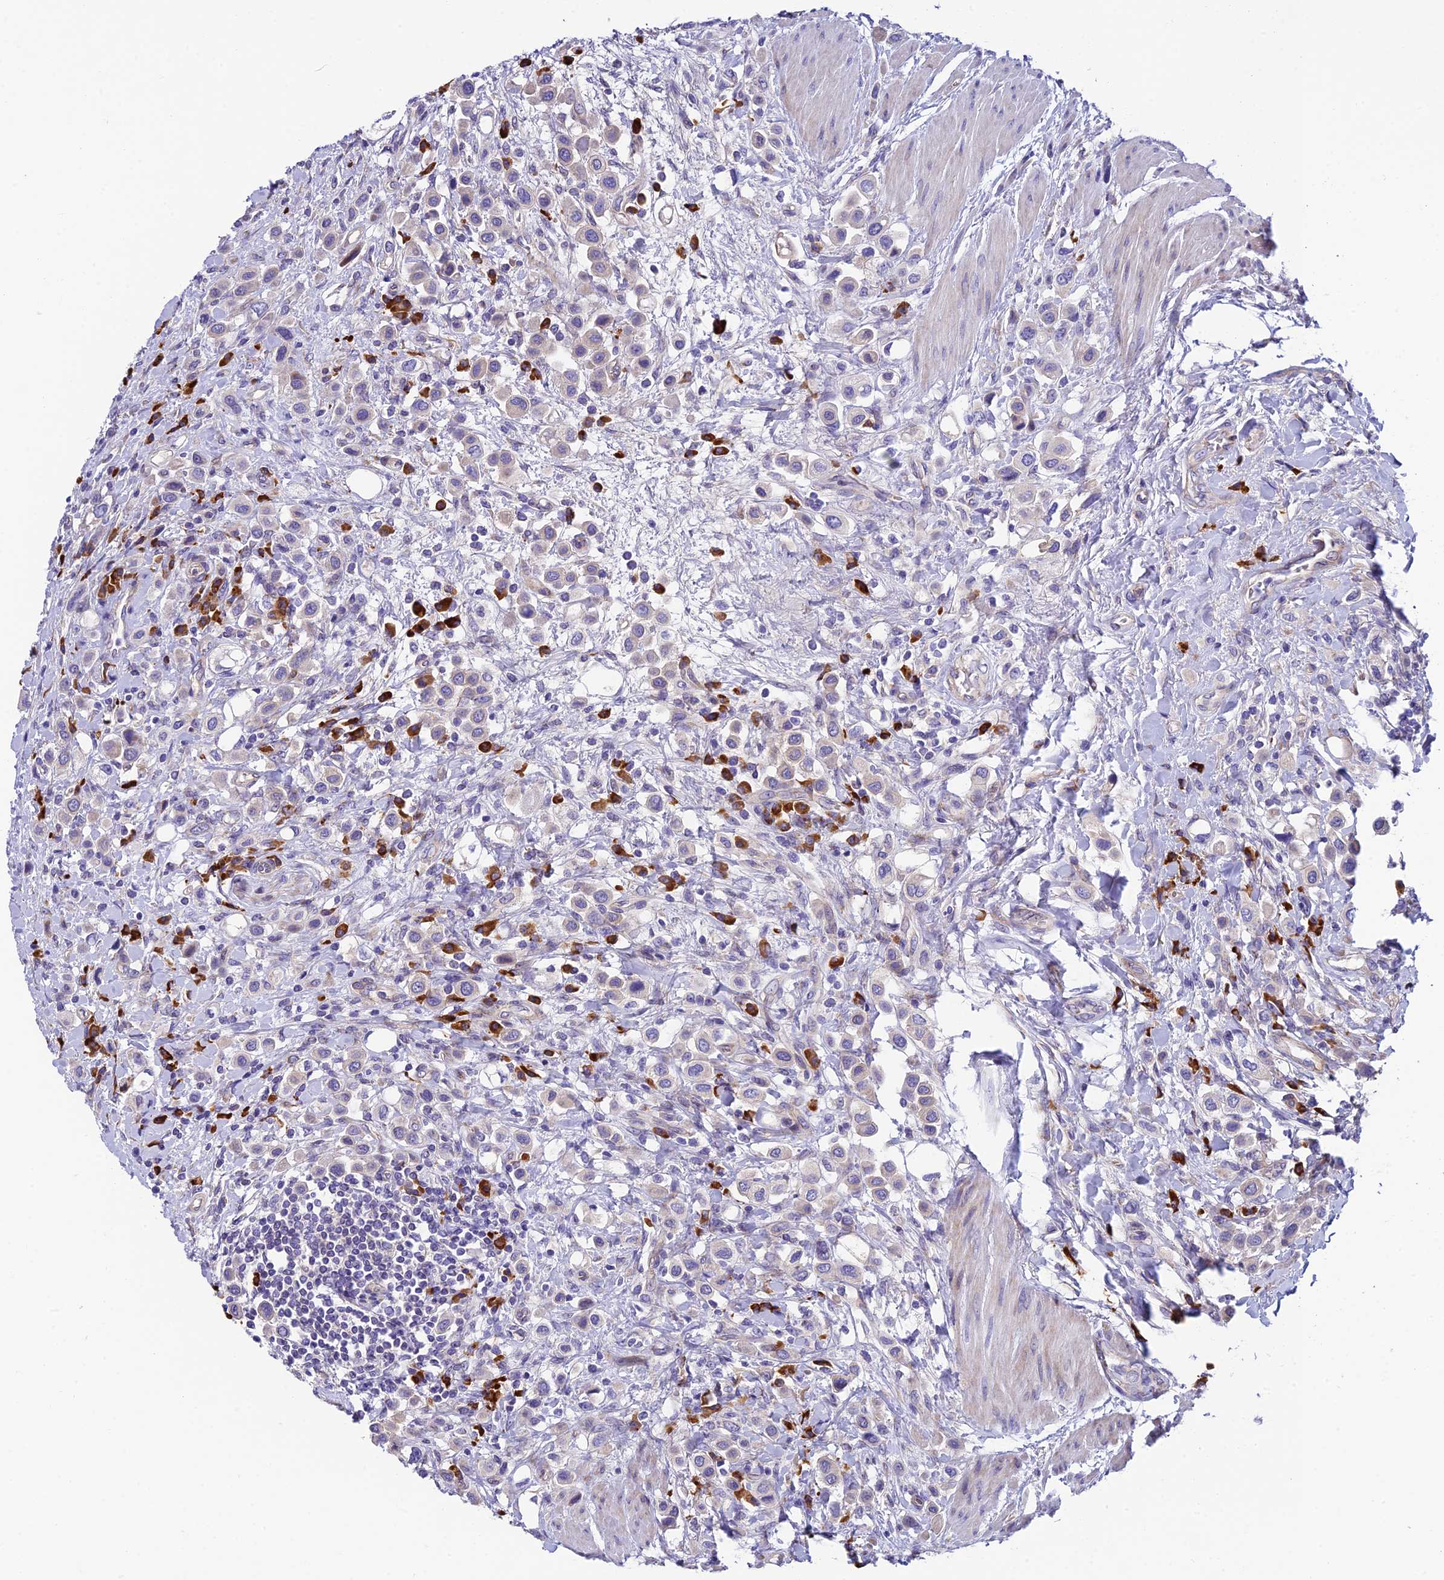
{"staining": {"intensity": "negative", "quantity": "none", "location": "none"}, "tissue": "urothelial cancer", "cell_type": "Tumor cells", "image_type": "cancer", "snomed": [{"axis": "morphology", "description": "Urothelial carcinoma, High grade"}, {"axis": "topography", "description": "Urinary bladder"}], "caption": "Immunohistochemistry (IHC) of human high-grade urothelial carcinoma displays no positivity in tumor cells. Brightfield microscopy of IHC stained with DAB (brown) and hematoxylin (blue), captured at high magnification.", "gene": "MACIR", "patient": {"sex": "male", "age": 50}}